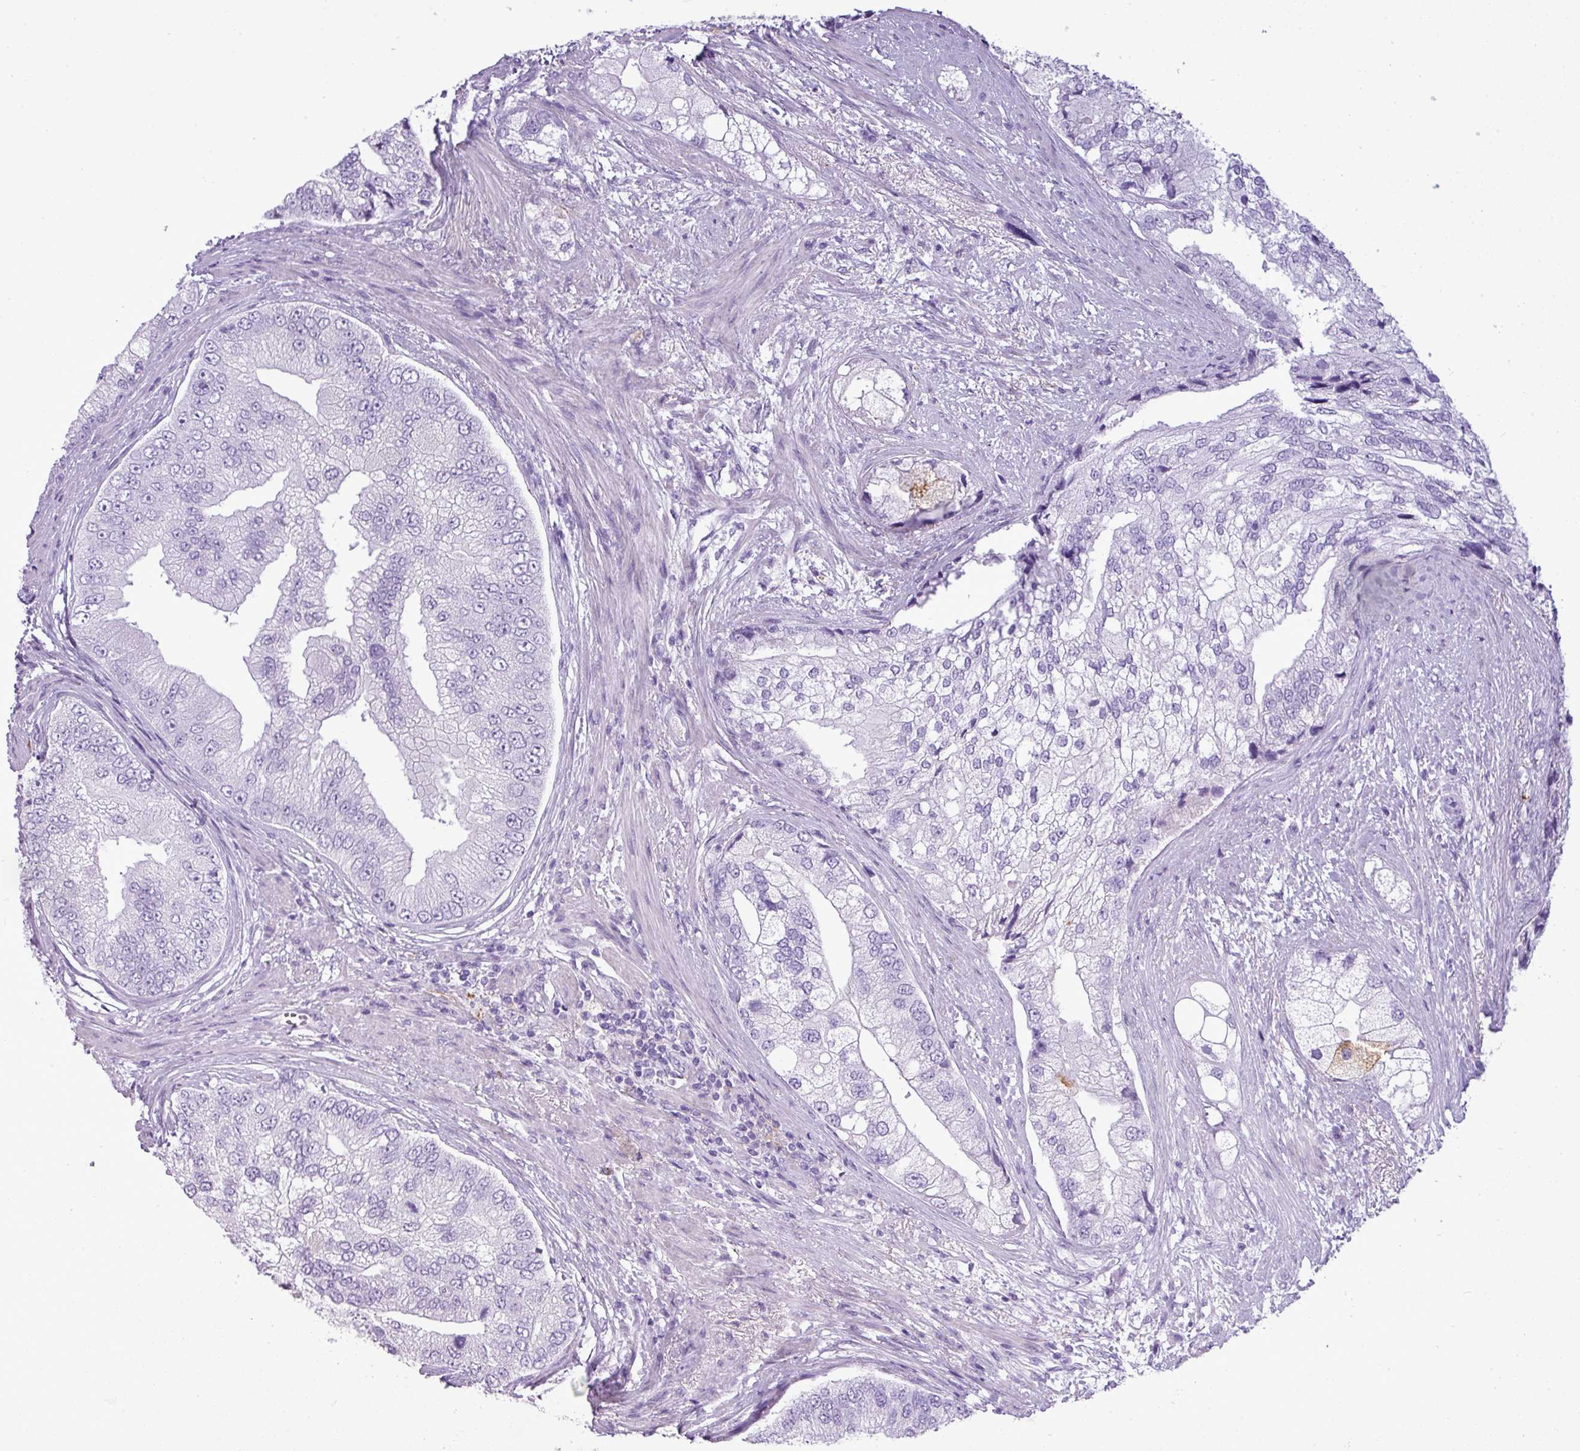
{"staining": {"intensity": "negative", "quantity": "none", "location": "none"}, "tissue": "prostate cancer", "cell_type": "Tumor cells", "image_type": "cancer", "snomed": [{"axis": "morphology", "description": "Adenocarcinoma, High grade"}, {"axis": "topography", "description": "Prostate"}], "caption": "There is no significant staining in tumor cells of prostate cancer (high-grade adenocarcinoma). Brightfield microscopy of IHC stained with DAB (3,3'-diaminobenzidine) (brown) and hematoxylin (blue), captured at high magnification.", "gene": "RBMXL2", "patient": {"sex": "male", "age": 70}}